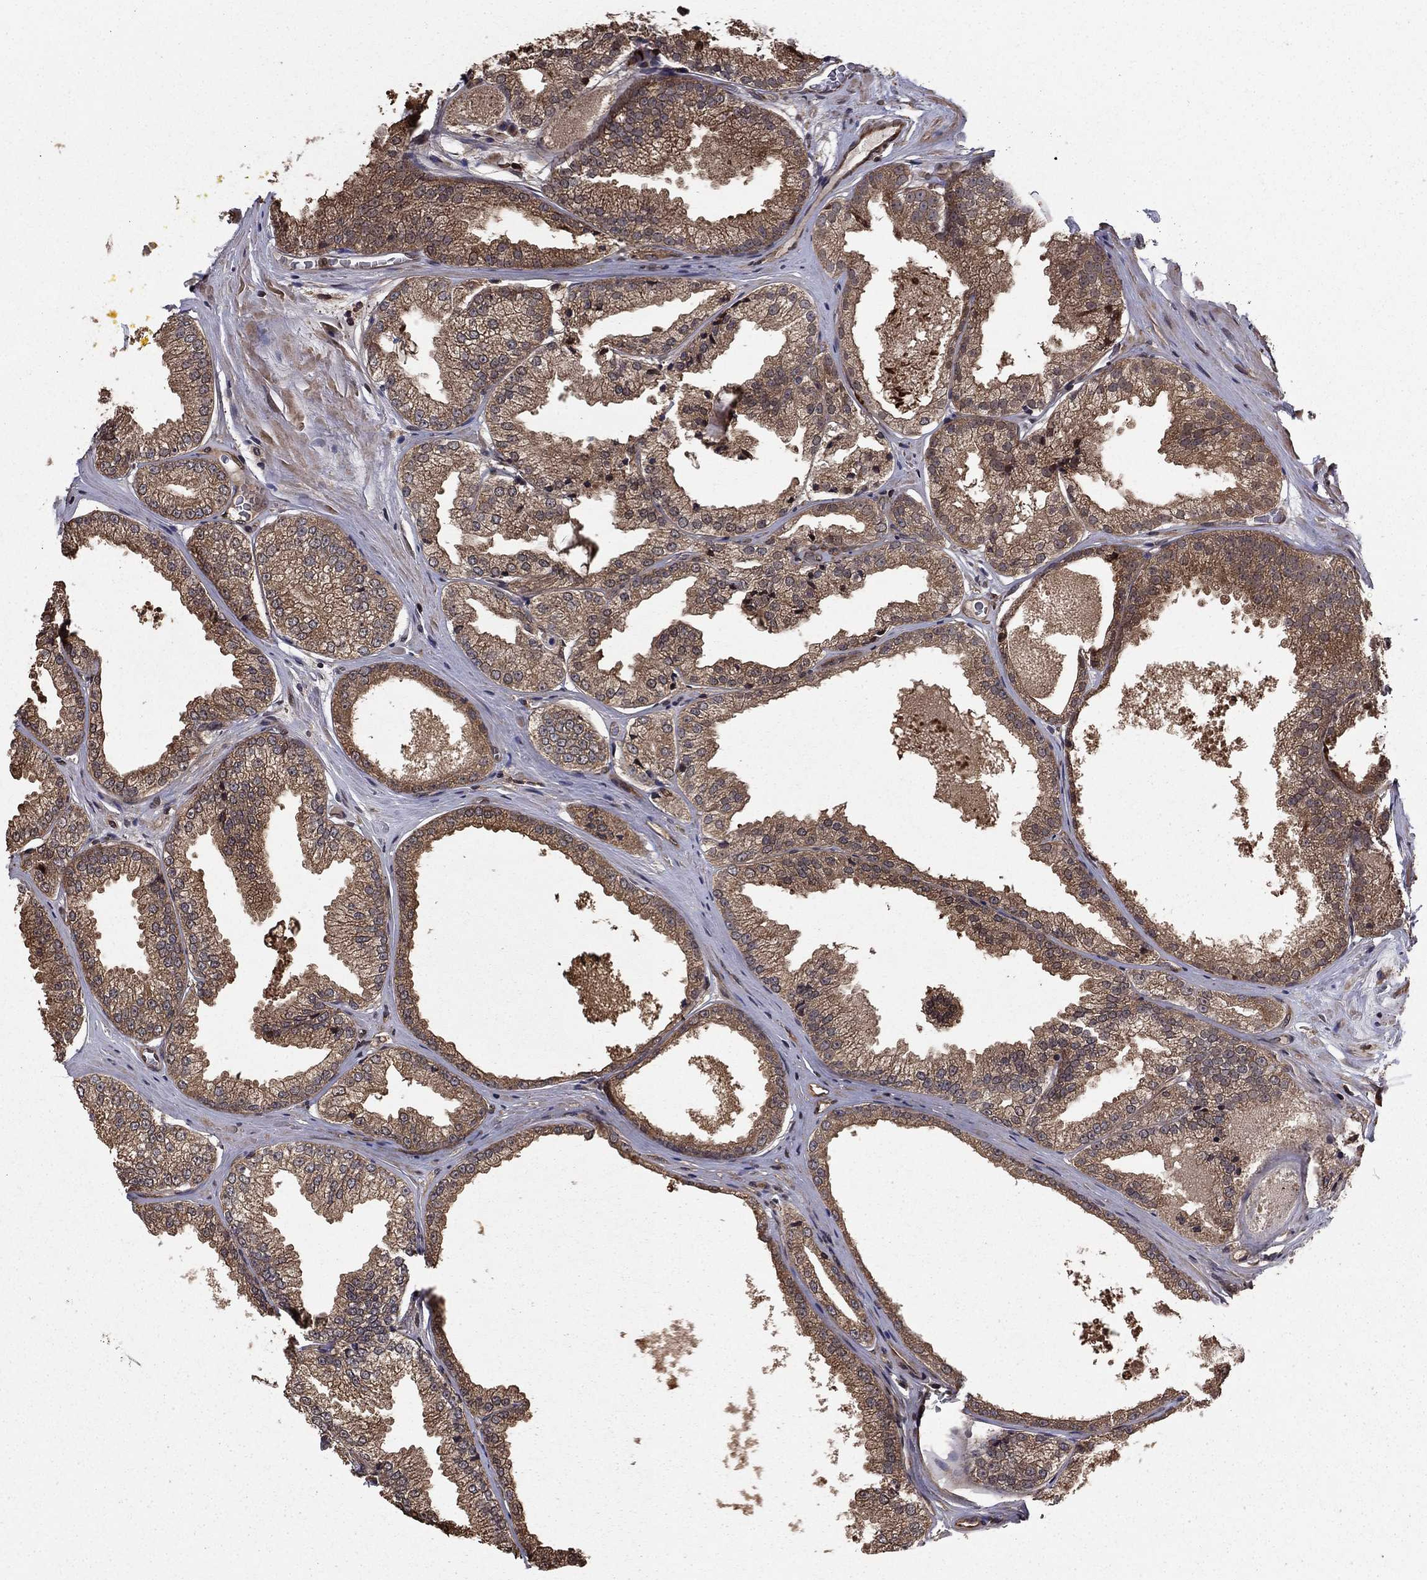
{"staining": {"intensity": "weak", "quantity": "25%-75%", "location": "cytoplasmic/membranous"}, "tissue": "prostate cancer", "cell_type": "Tumor cells", "image_type": "cancer", "snomed": [{"axis": "morphology", "description": "Adenocarcinoma, Low grade"}, {"axis": "topography", "description": "Prostate"}], "caption": "Immunohistochemistry staining of prostate adenocarcinoma (low-grade), which shows low levels of weak cytoplasmic/membranous staining in approximately 25%-75% of tumor cells indicating weak cytoplasmic/membranous protein positivity. The staining was performed using DAB (brown) for protein detection and nuclei were counterstained in hematoxylin (blue).", "gene": "GYG1", "patient": {"sex": "male", "age": 68}}